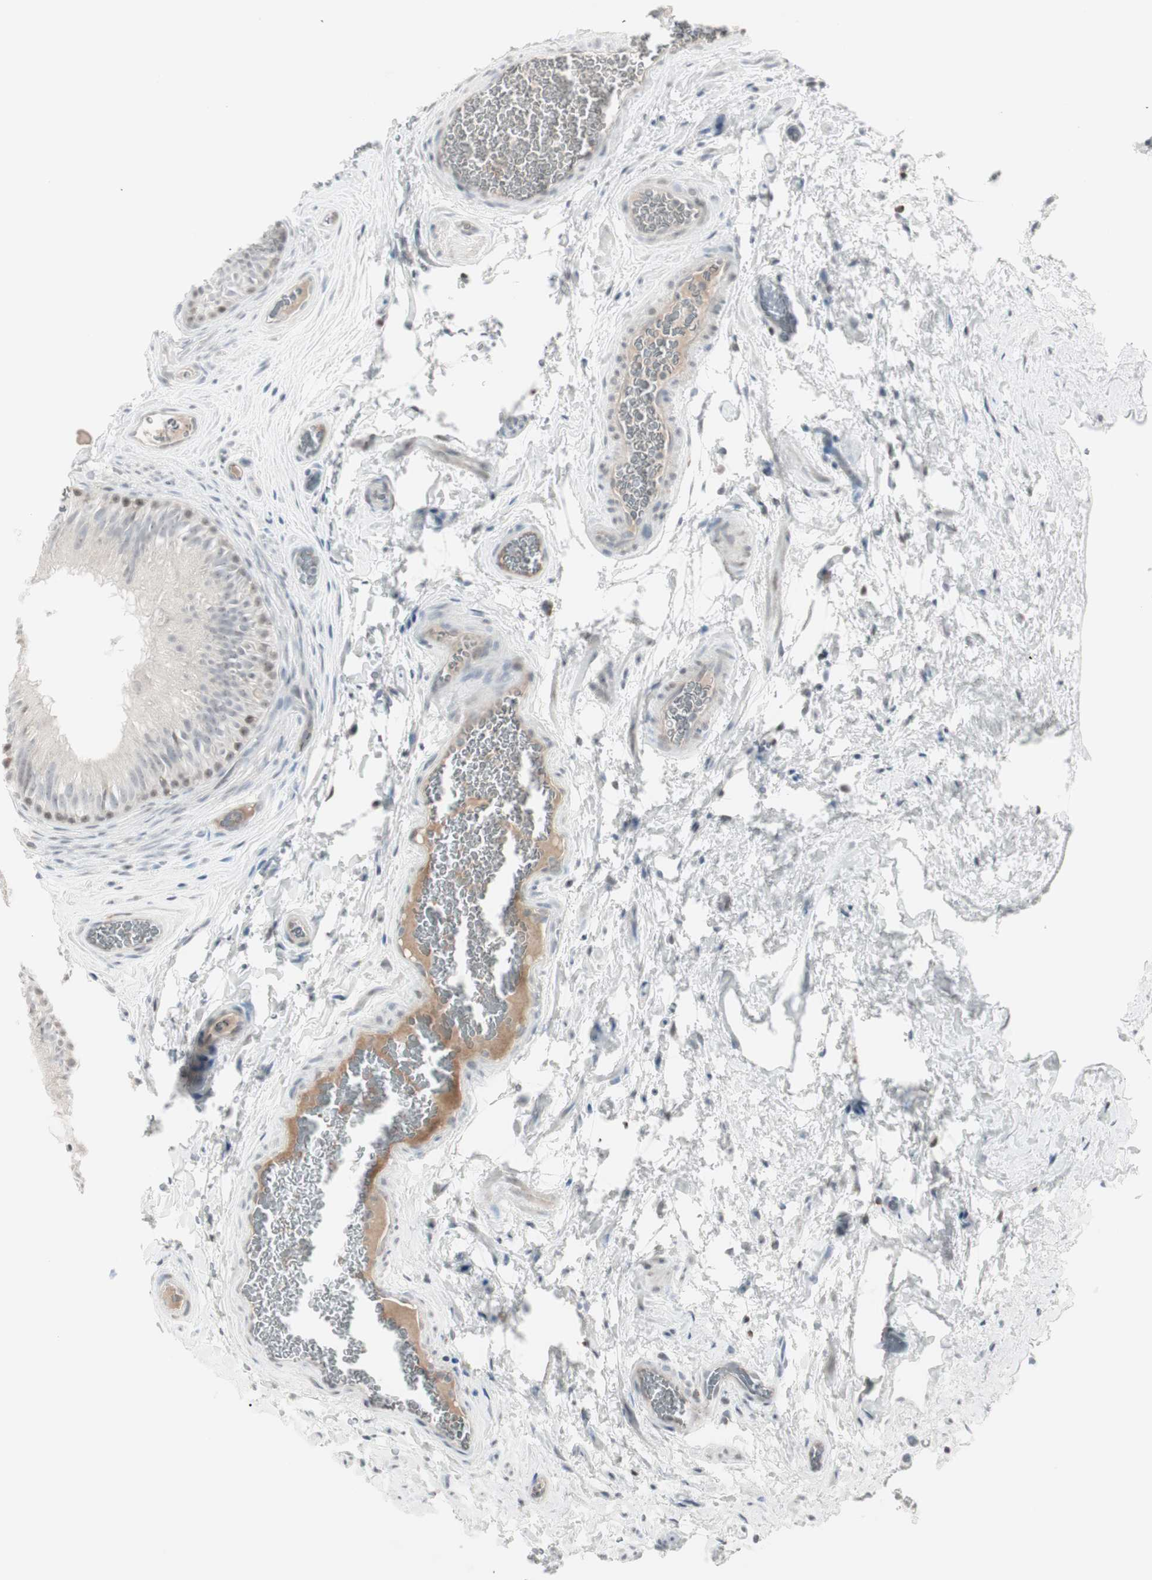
{"staining": {"intensity": "negative", "quantity": "none", "location": "none"}, "tissue": "epididymis", "cell_type": "Glandular cells", "image_type": "normal", "snomed": [{"axis": "morphology", "description": "Normal tissue, NOS"}, {"axis": "topography", "description": "Epididymis"}], "caption": "Image shows no protein expression in glandular cells of benign epididymis.", "gene": "MAP4K4", "patient": {"sex": "male", "age": 36}}